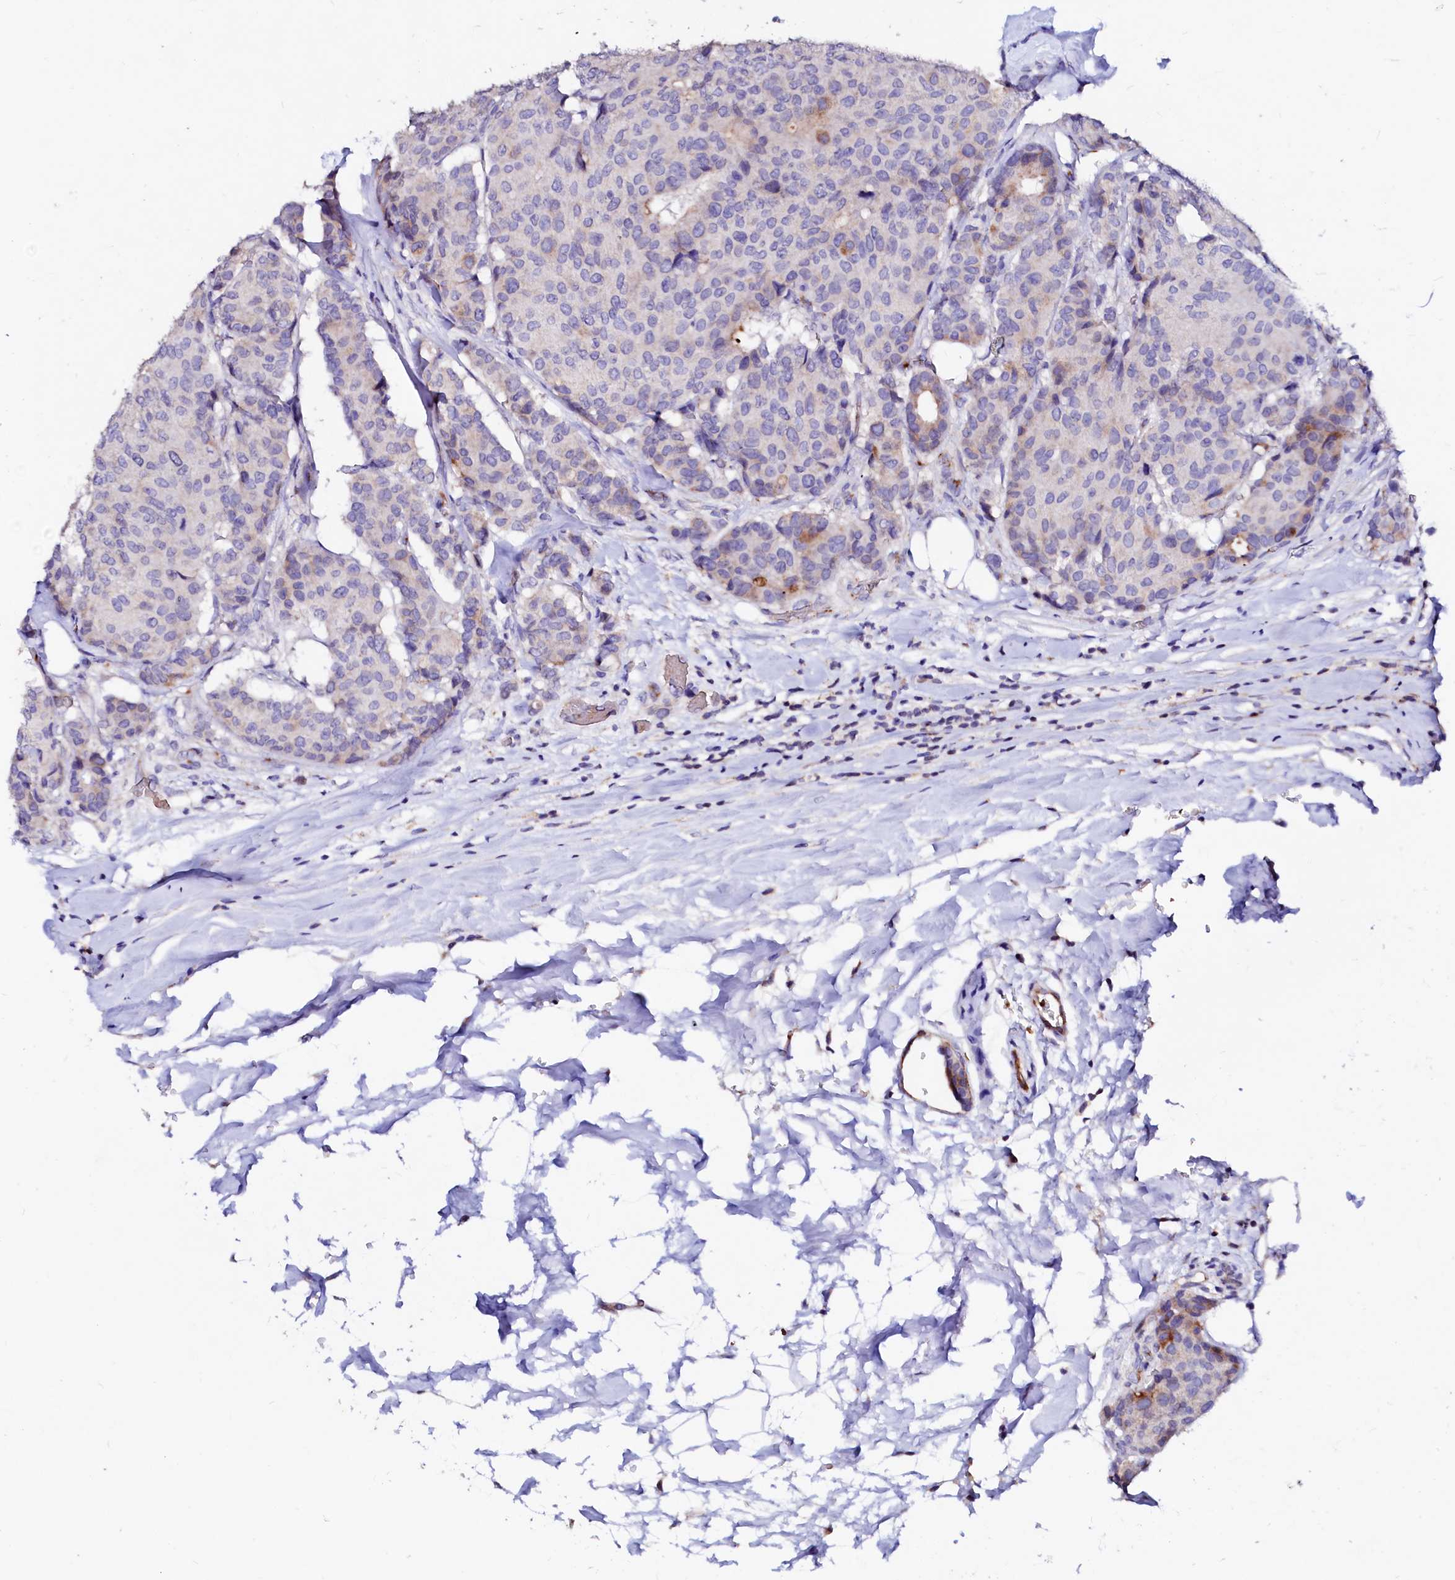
{"staining": {"intensity": "weak", "quantity": "<25%", "location": "cytoplasmic/membranous"}, "tissue": "breast cancer", "cell_type": "Tumor cells", "image_type": "cancer", "snomed": [{"axis": "morphology", "description": "Duct carcinoma"}, {"axis": "topography", "description": "Breast"}], "caption": "The IHC photomicrograph has no significant staining in tumor cells of breast cancer tissue. (DAB immunohistochemistry (IHC), high magnification).", "gene": "RAB27A", "patient": {"sex": "female", "age": 75}}